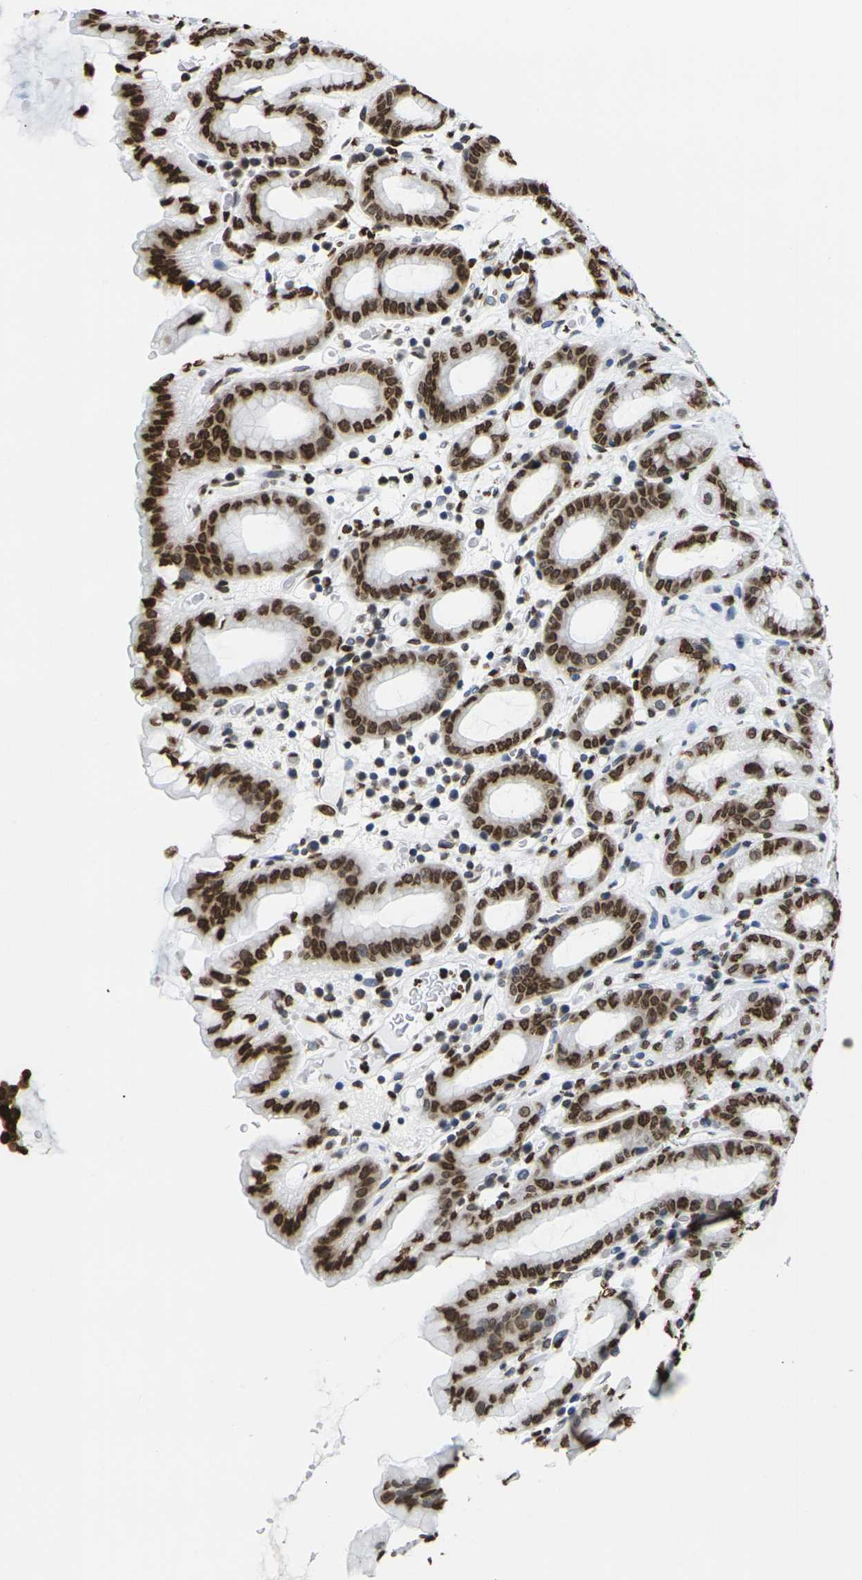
{"staining": {"intensity": "strong", "quantity": ">75%", "location": "nuclear"}, "tissue": "stomach", "cell_type": "Glandular cells", "image_type": "normal", "snomed": [{"axis": "morphology", "description": "Normal tissue, NOS"}, {"axis": "topography", "description": "Stomach, upper"}], "caption": "Immunohistochemical staining of normal human stomach exhibits high levels of strong nuclear positivity in approximately >75% of glandular cells.", "gene": "H2AC21", "patient": {"sex": "male", "age": 68}}